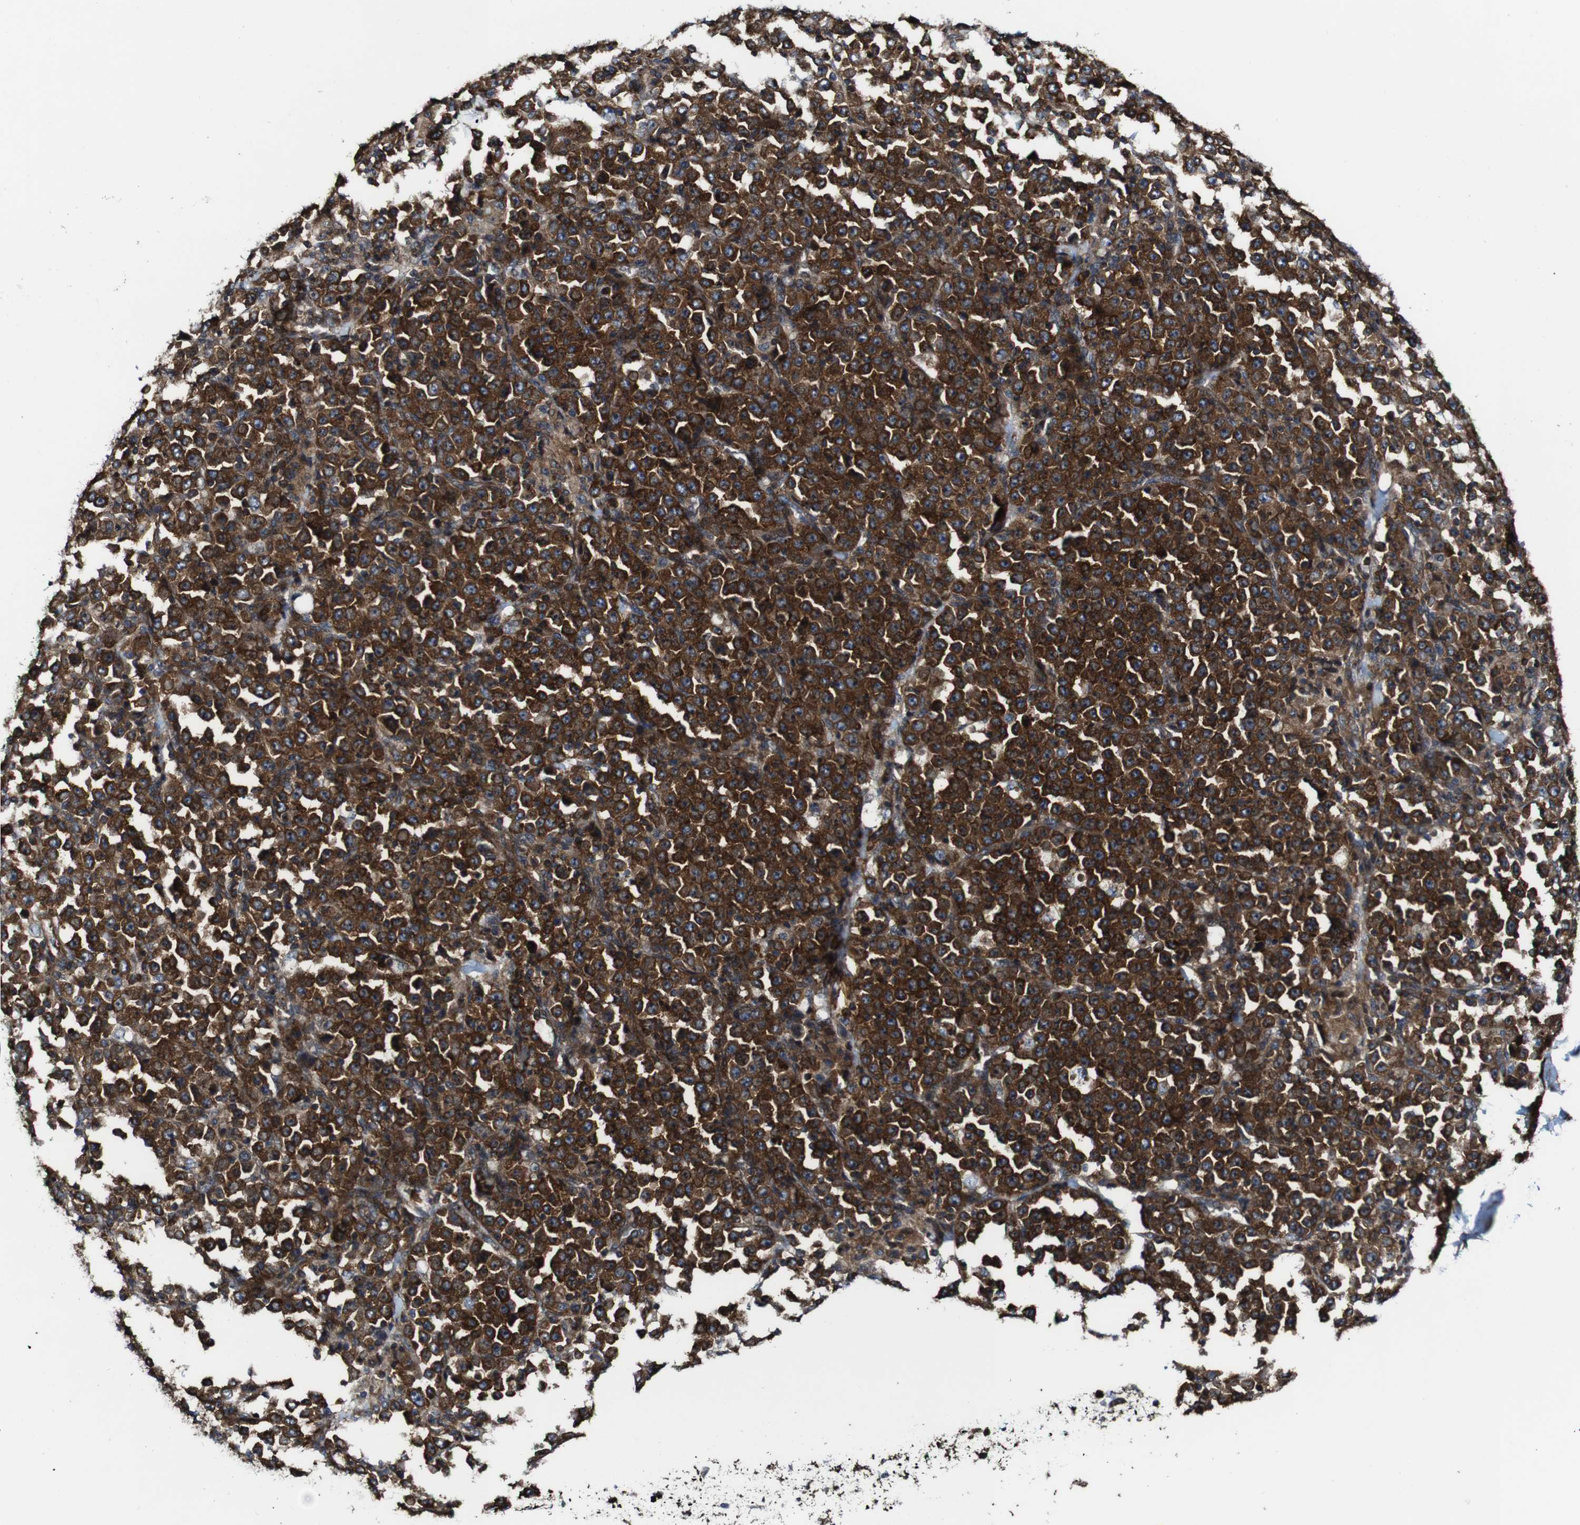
{"staining": {"intensity": "strong", "quantity": ">75%", "location": "cytoplasmic/membranous"}, "tissue": "stomach cancer", "cell_type": "Tumor cells", "image_type": "cancer", "snomed": [{"axis": "morphology", "description": "Normal tissue, NOS"}, {"axis": "morphology", "description": "Adenocarcinoma, NOS"}, {"axis": "topography", "description": "Stomach, upper"}, {"axis": "topography", "description": "Stomach"}], "caption": "Human stomach cancer stained with a protein marker reveals strong staining in tumor cells.", "gene": "TNIK", "patient": {"sex": "male", "age": 59}}